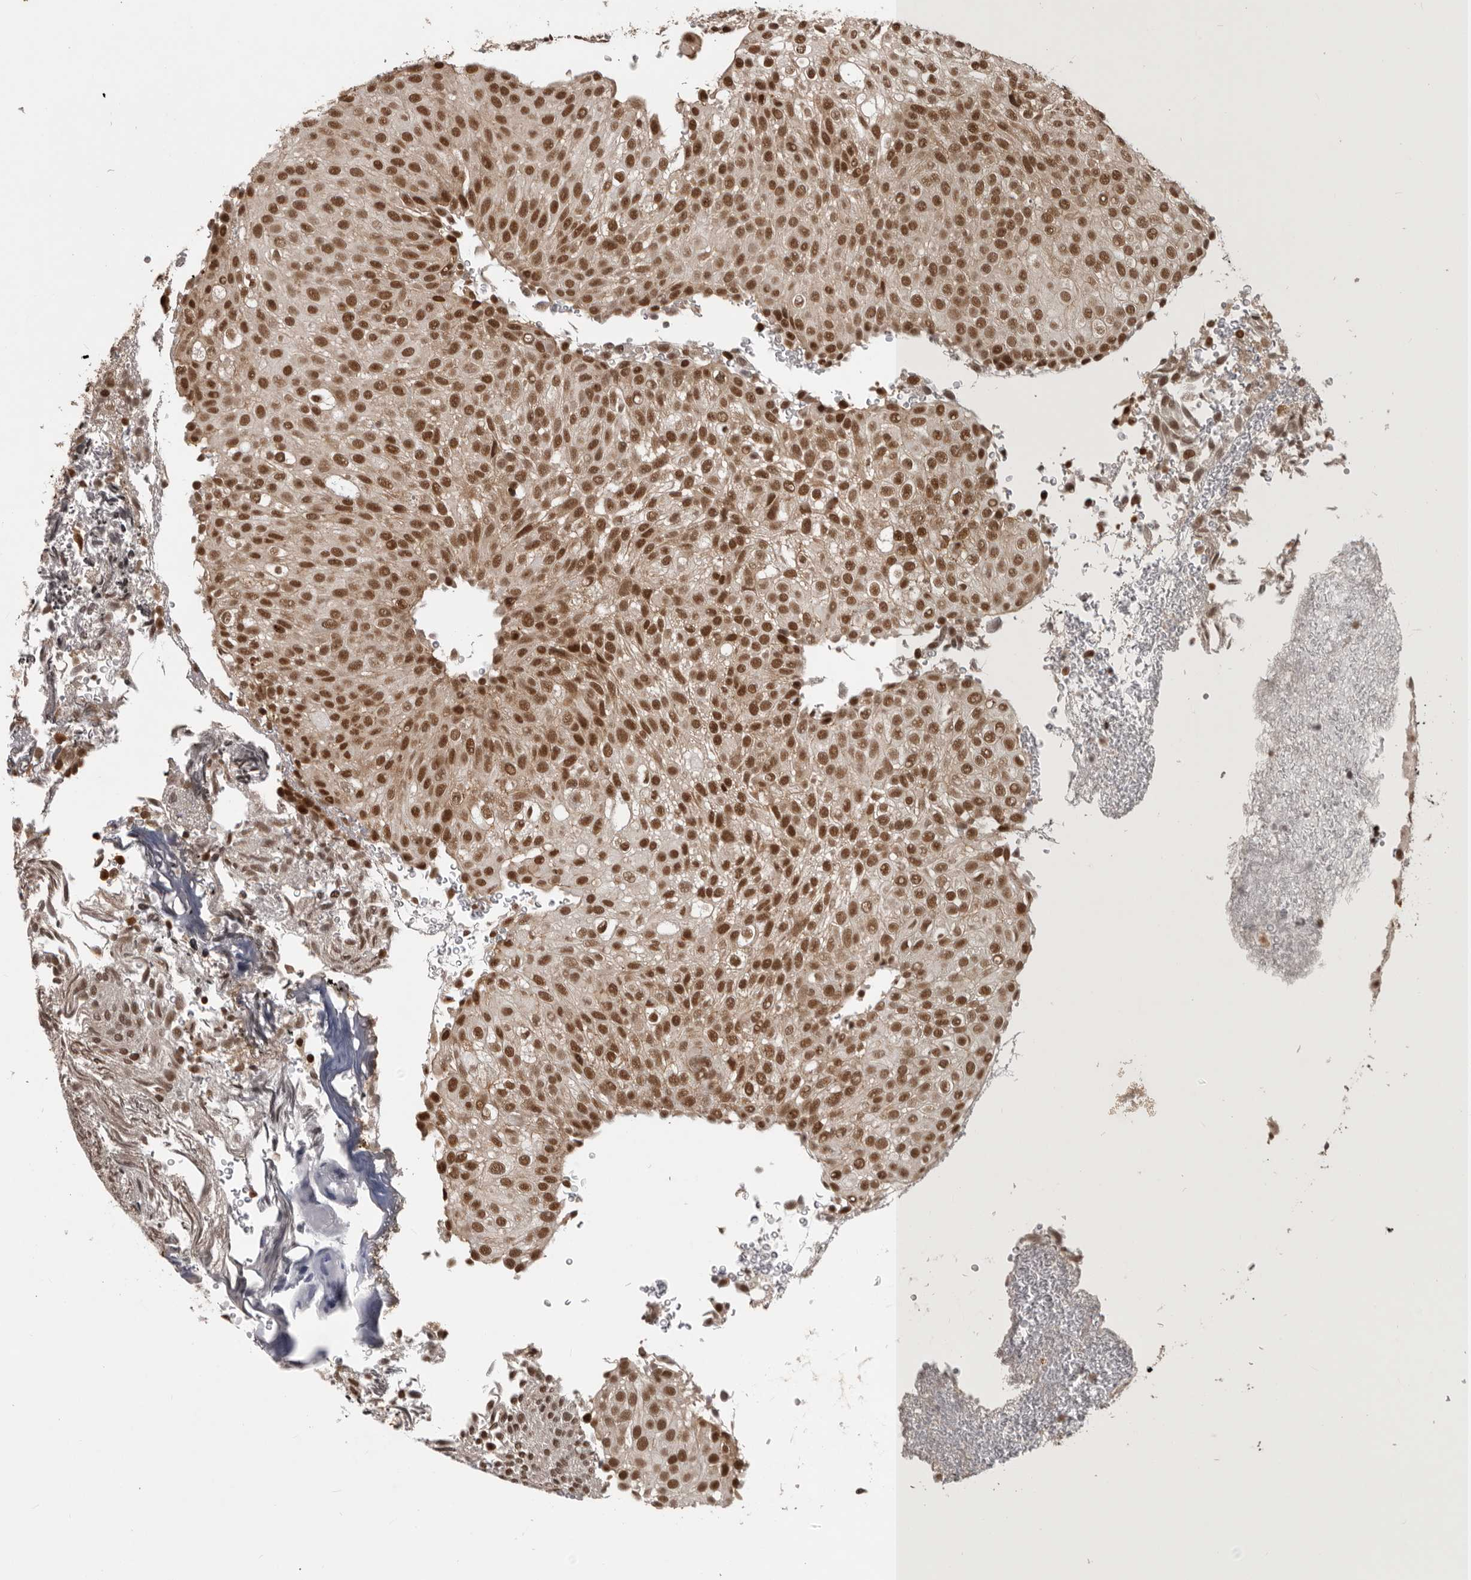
{"staining": {"intensity": "strong", "quantity": ">75%", "location": "nuclear"}, "tissue": "urothelial cancer", "cell_type": "Tumor cells", "image_type": "cancer", "snomed": [{"axis": "morphology", "description": "Urothelial carcinoma, Low grade"}, {"axis": "topography", "description": "Urinary bladder"}], "caption": "Protein expression analysis of human urothelial cancer reveals strong nuclear positivity in approximately >75% of tumor cells.", "gene": "CBLL1", "patient": {"sex": "male", "age": 78}}